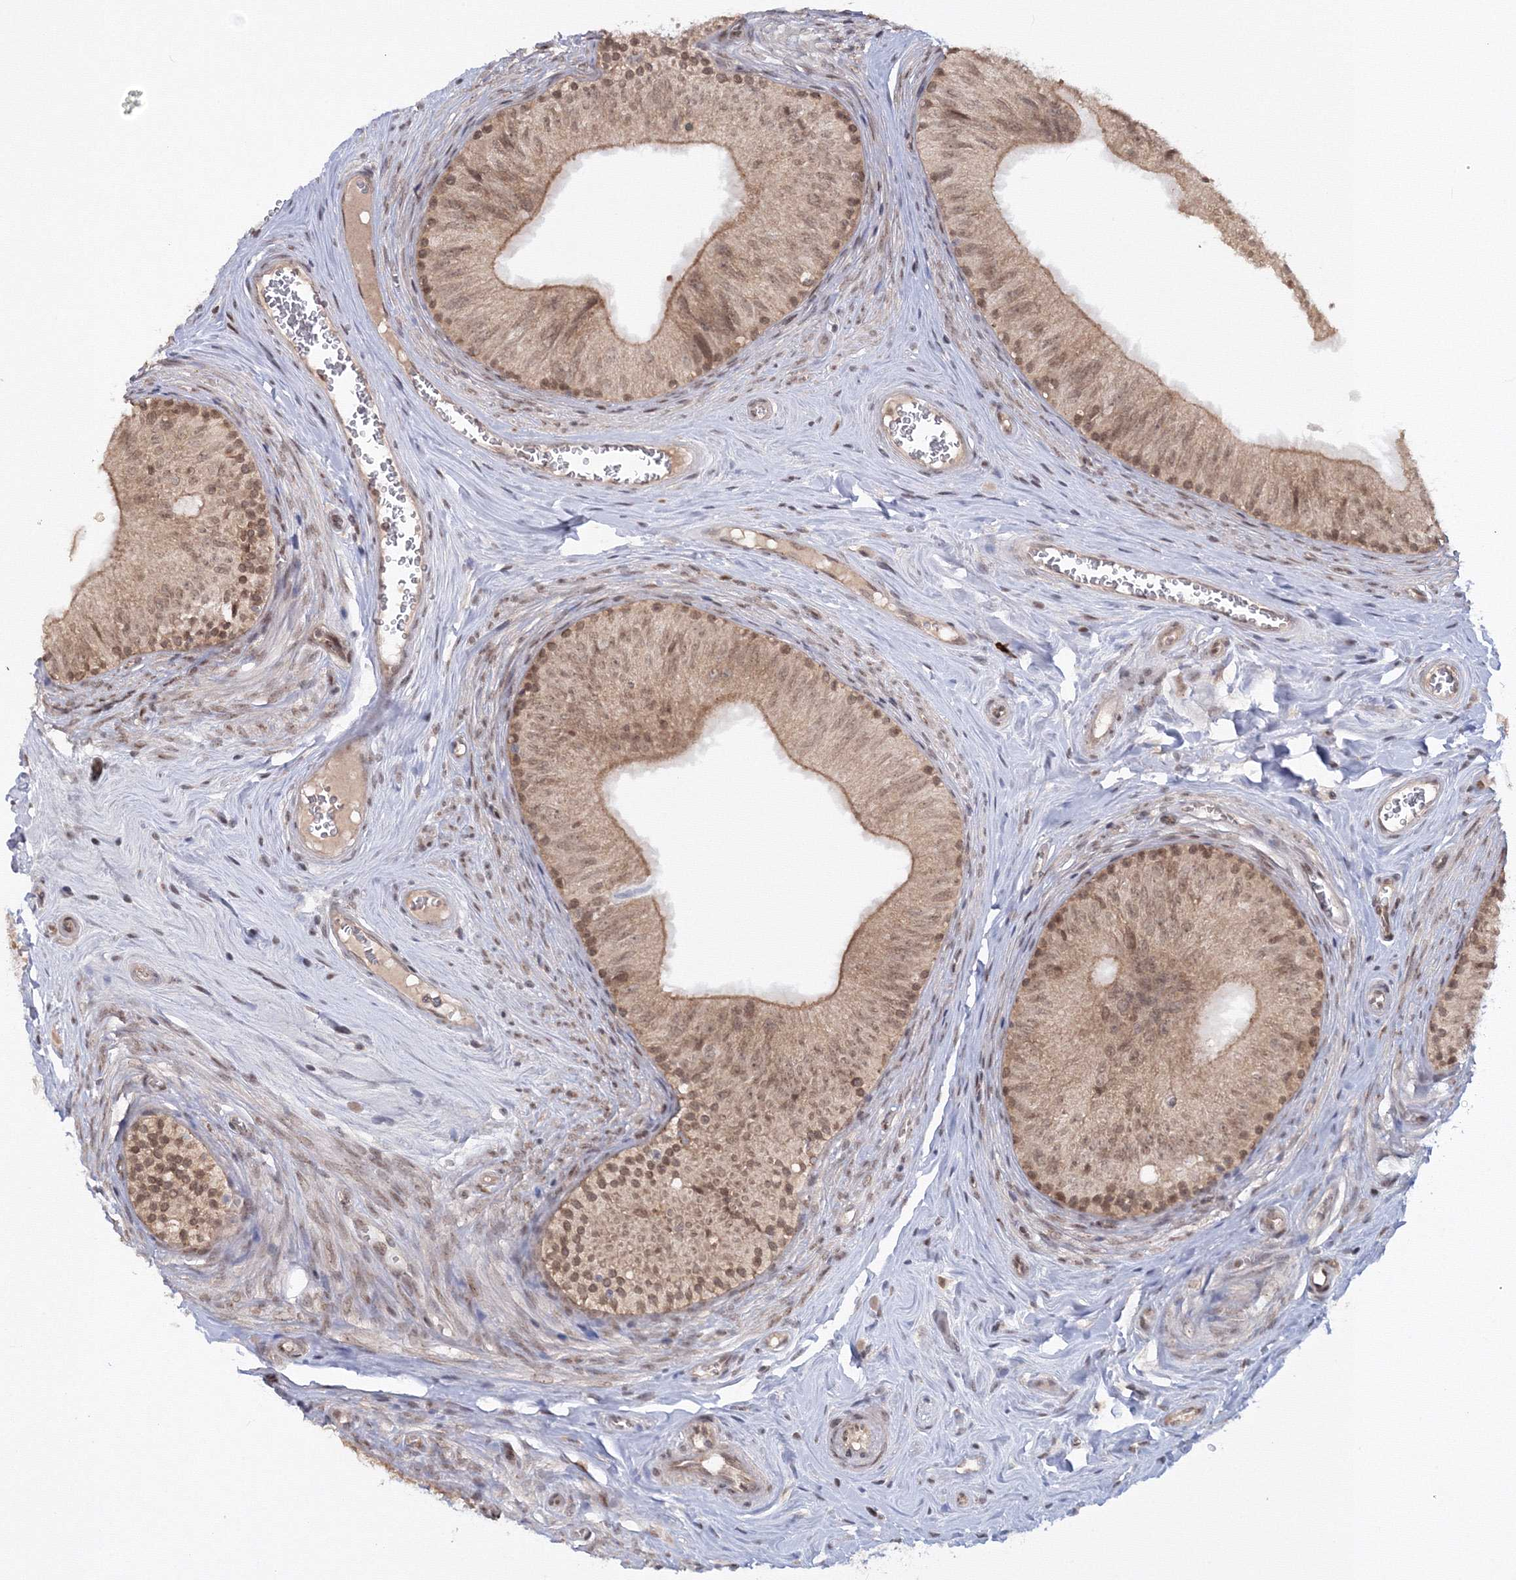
{"staining": {"intensity": "moderate", "quantity": ">75%", "location": "cytoplasmic/membranous,nuclear"}, "tissue": "epididymis", "cell_type": "Glandular cells", "image_type": "normal", "snomed": [{"axis": "morphology", "description": "Normal tissue, NOS"}, {"axis": "topography", "description": "Epididymis"}], "caption": "Glandular cells exhibit moderate cytoplasmic/membranous,nuclear expression in about >75% of cells in normal epididymis. (brown staining indicates protein expression, while blue staining denotes nuclei).", "gene": "ZFAND6", "patient": {"sex": "male", "age": 46}}